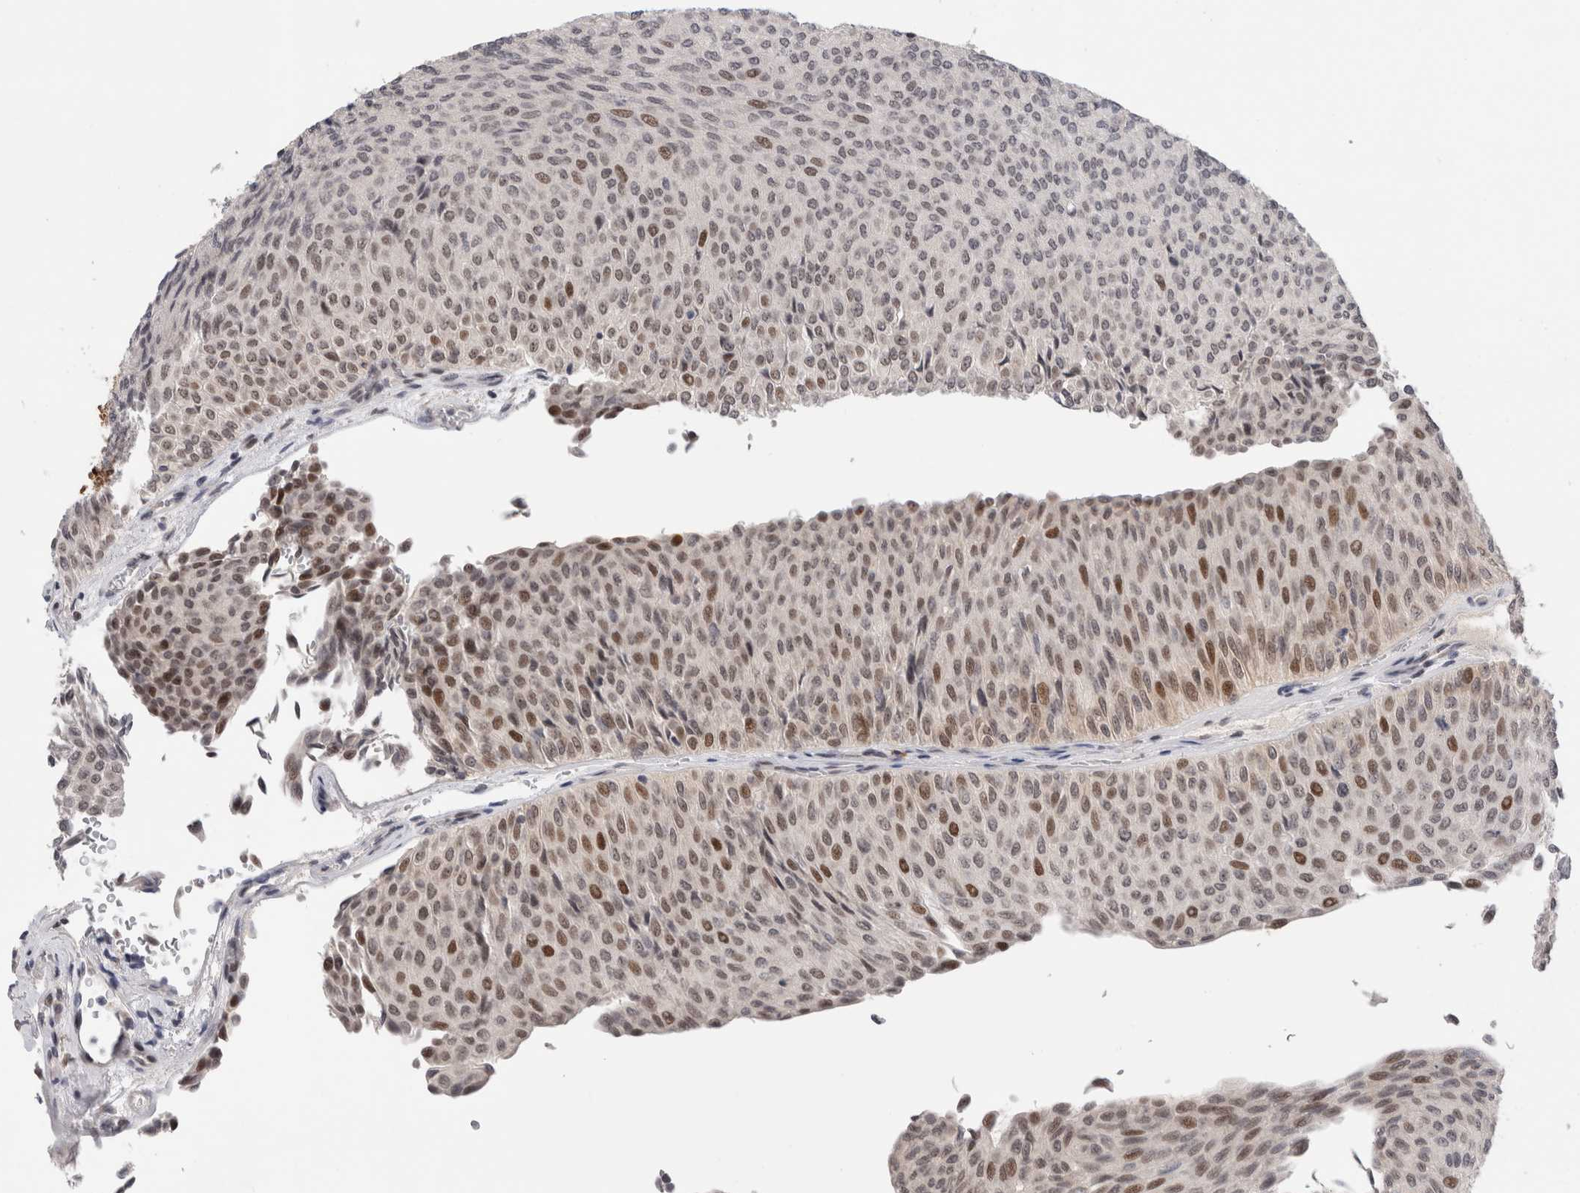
{"staining": {"intensity": "moderate", "quantity": "25%-75%", "location": "nuclear"}, "tissue": "urothelial cancer", "cell_type": "Tumor cells", "image_type": "cancer", "snomed": [{"axis": "morphology", "description": "Urothelial carcinoma, Low grade"}, {"axis": "topography", "description": "Urinary bladder"}], "caption": "Brown immunohistochemical staining in urothelial cancer demonstrates moderate nuclear expression in approximately 25%-75% of tumor cells. Immunohistochemistry (ihc) stains the protein in brown and the nuclei are stained blue.", "gene": "ZNF521", "patient": {"sex": "male", "age": 78}}